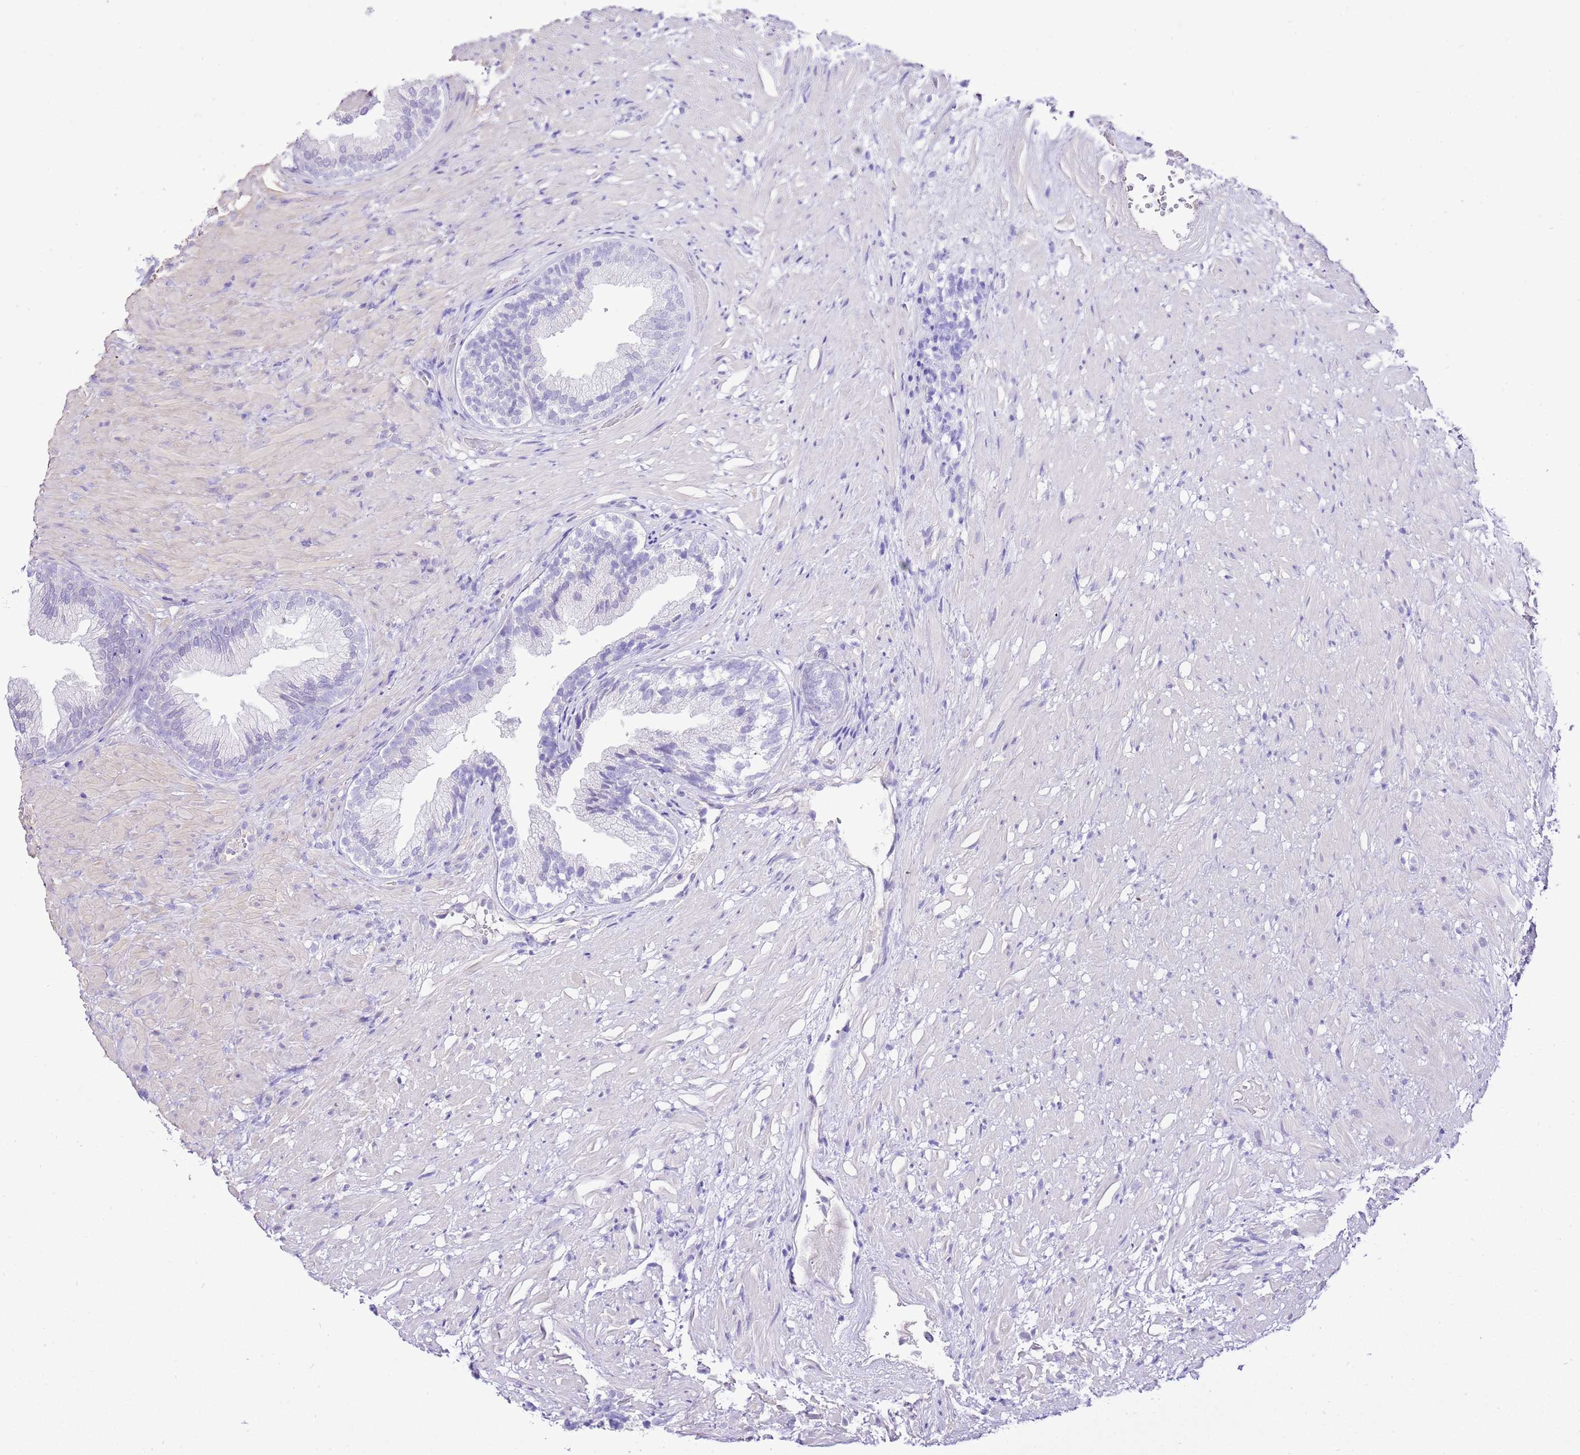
{"staining": {"intensity": "negative", "quantity": "none", "location": "none"}, "tissue": "prostate", "cell_type": "Glandular cells", "image_type": "normal", "snomed": [{"axis": "morphology", "description": "Normal tissue, NOS"}, {"axis": "topography", "description": "Prostate"}], "caption": "Immunohistochemistry of unremarkable human prostate exhibits no expression in glandular cells. (DAB (3,3'-diaminobenzidine) immunohistochemistry with hematoxylin counter stain).", "gene": "BHLHA15", "patient": {"sex": "male", "age": 76}}